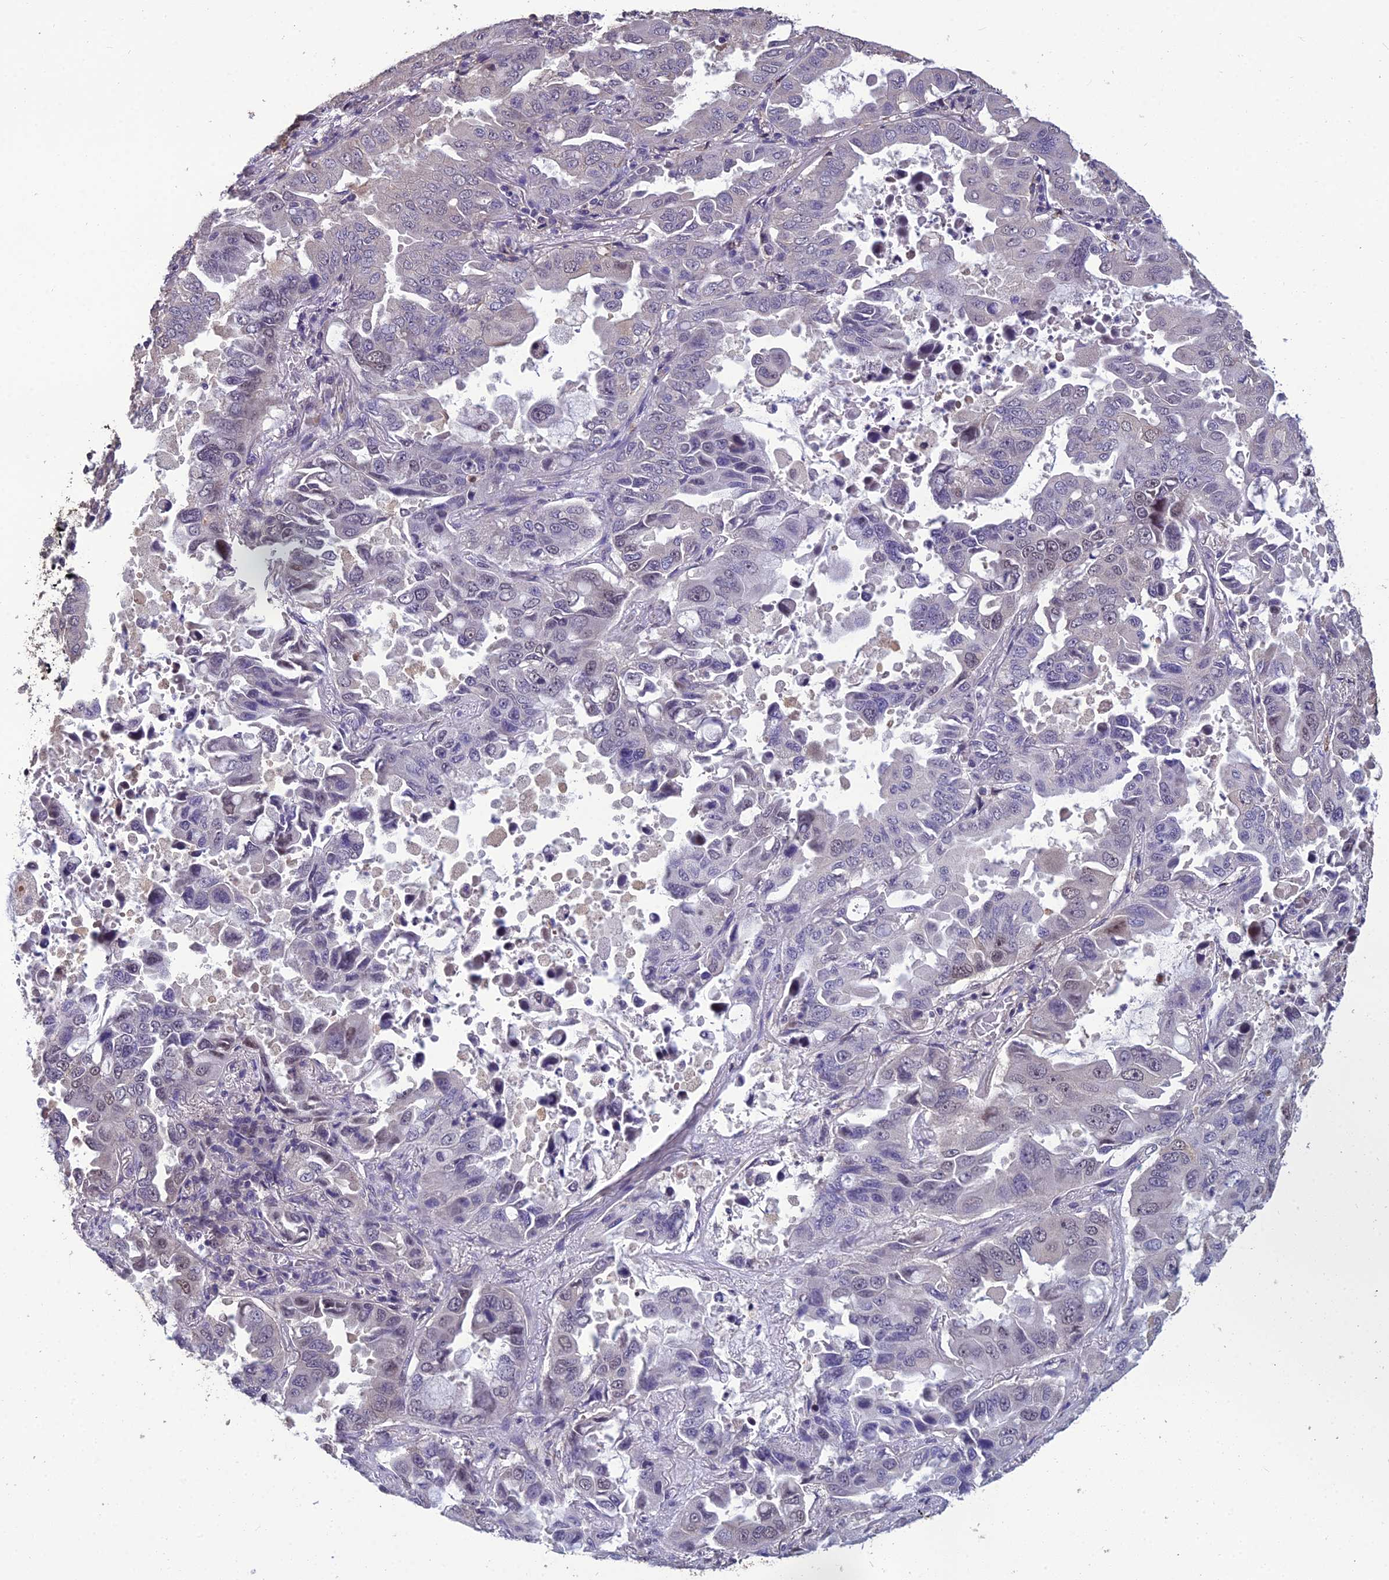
{"staining": {"intensity": "negative", "quantity": "none", "location": "none"}, "tissue": "lung cancer", "cell_type": "Tumor cells", "image_type": "cancer", "snomed": [{"axis": "morphology", "description": "Adenocarcinoma, NOS"}, {"axis": "topography", "description": "Lung"}], "caption": "Immunohistochemistry photomicrograph of lung cancer stained for a protein (brown), which displays no expression in tumor cells. (DAB IHC with hematoxylin counter stain).", "gene": "GRWD1", "patient": {"sex": "male", "age": 64}}